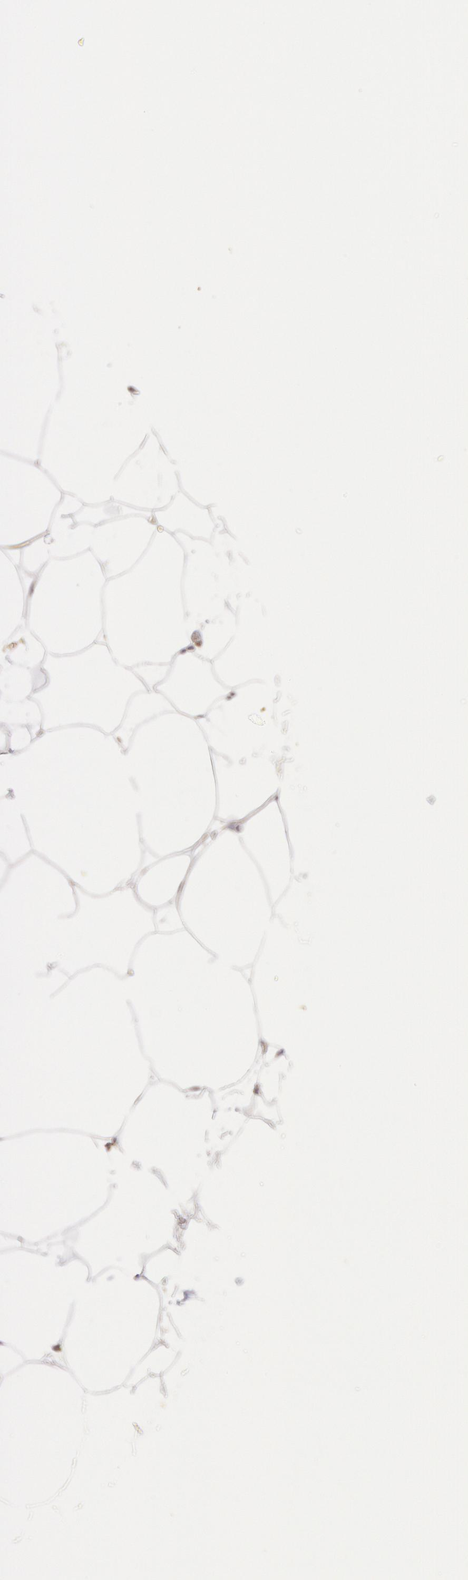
{"staining": {"intensity": "negative", "quantity": "none", "location": "none"}, "tissue": "adipose tissue", "cell_type": "Adipocytes", "image_type": "normal", "snomed": [{"axis": "morphology", "description": "Normal tissue, NOS"}, {"axis": "morphology", "description": "Duct carcinoma"}, {"axis": "topography", "description": "Breast"}, {"axis": "topography", "description": "Adipose tissue"}], "caption": "Immunohistochemistry histopathology image of unremarkable adipose tissue stained for a protein (brown), which exhibits no positivity in adipocytes.", "gene": "PLA2G6", "patient": {"sex": "female", "age": 37}}